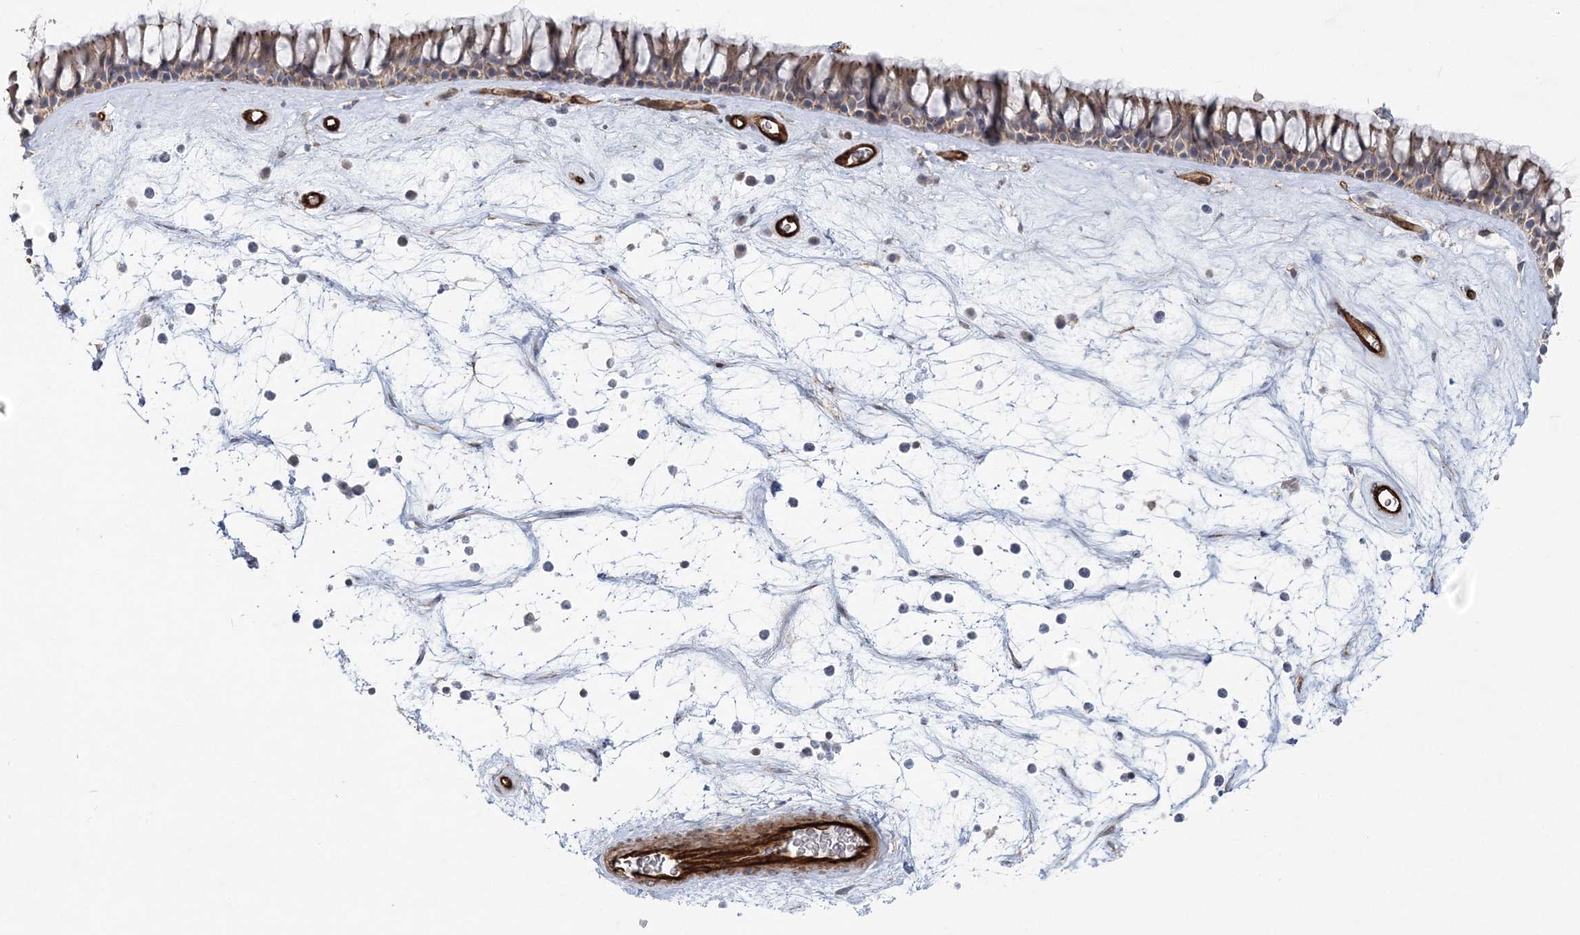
{"staining": {"intensity": "weak", "quantity": ">75%", "location": "cytoplasmic/membranous"}, "tissue": "nasopharynx", "cell_type": "Respiratory epithelial cells", "image_type": "normal", "snomed": [{"axis": "morphology", "description": "Normal tissue, NOS"}, {"axis": "topography", "description": "Nasopharynx"}], "caption": "Benign nasopharynx shows weak cytoplasmic/membranous positivity in approximately >75% of respiratory epithelial cells, visualized by immunohistochemistry.", "gene": "AFAP1L2", "patient": {"sex": "male", "age": 64}}